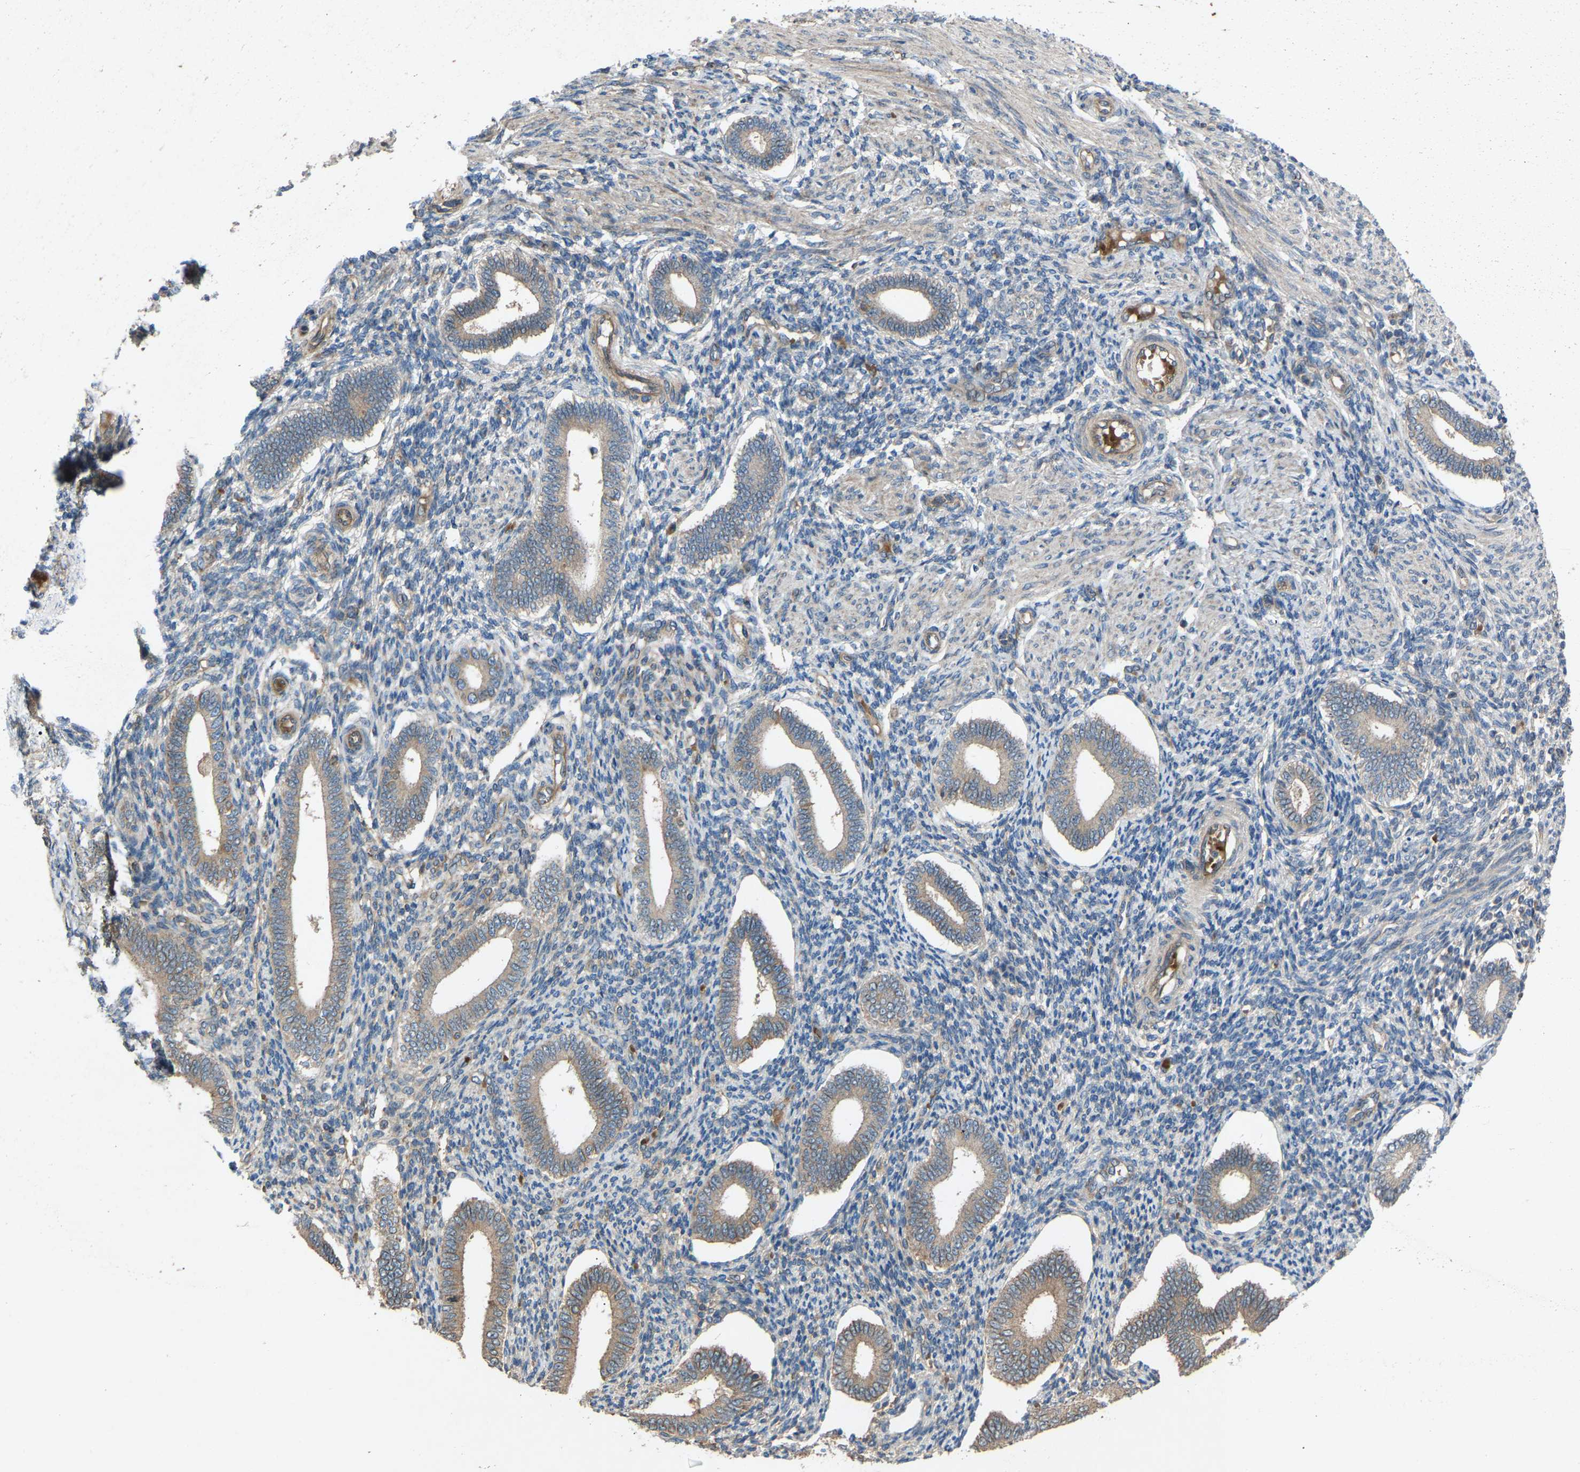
{"staining": {"intensity": "weak", "quantity": "25%-75%", "location": "cytoplasmic/membranous"}, "tissue": "endometrium", "cell_type": "Cells in endometrial stroma", "image_type": "normal", "snomed": [{"axis": "morphology", "description": "Normal tissue, NOS"}, {"axis": "topography", "description": "Endometrium"}], "caption": "Cells in endometrial stroma demonstrate low levels of weak cytoplasmic/membranous expression in about 25%-75% of cells in unremarkable endometrium.", "gene": "GAS2L1", "patient": {"sex": "female", "age": 42}}